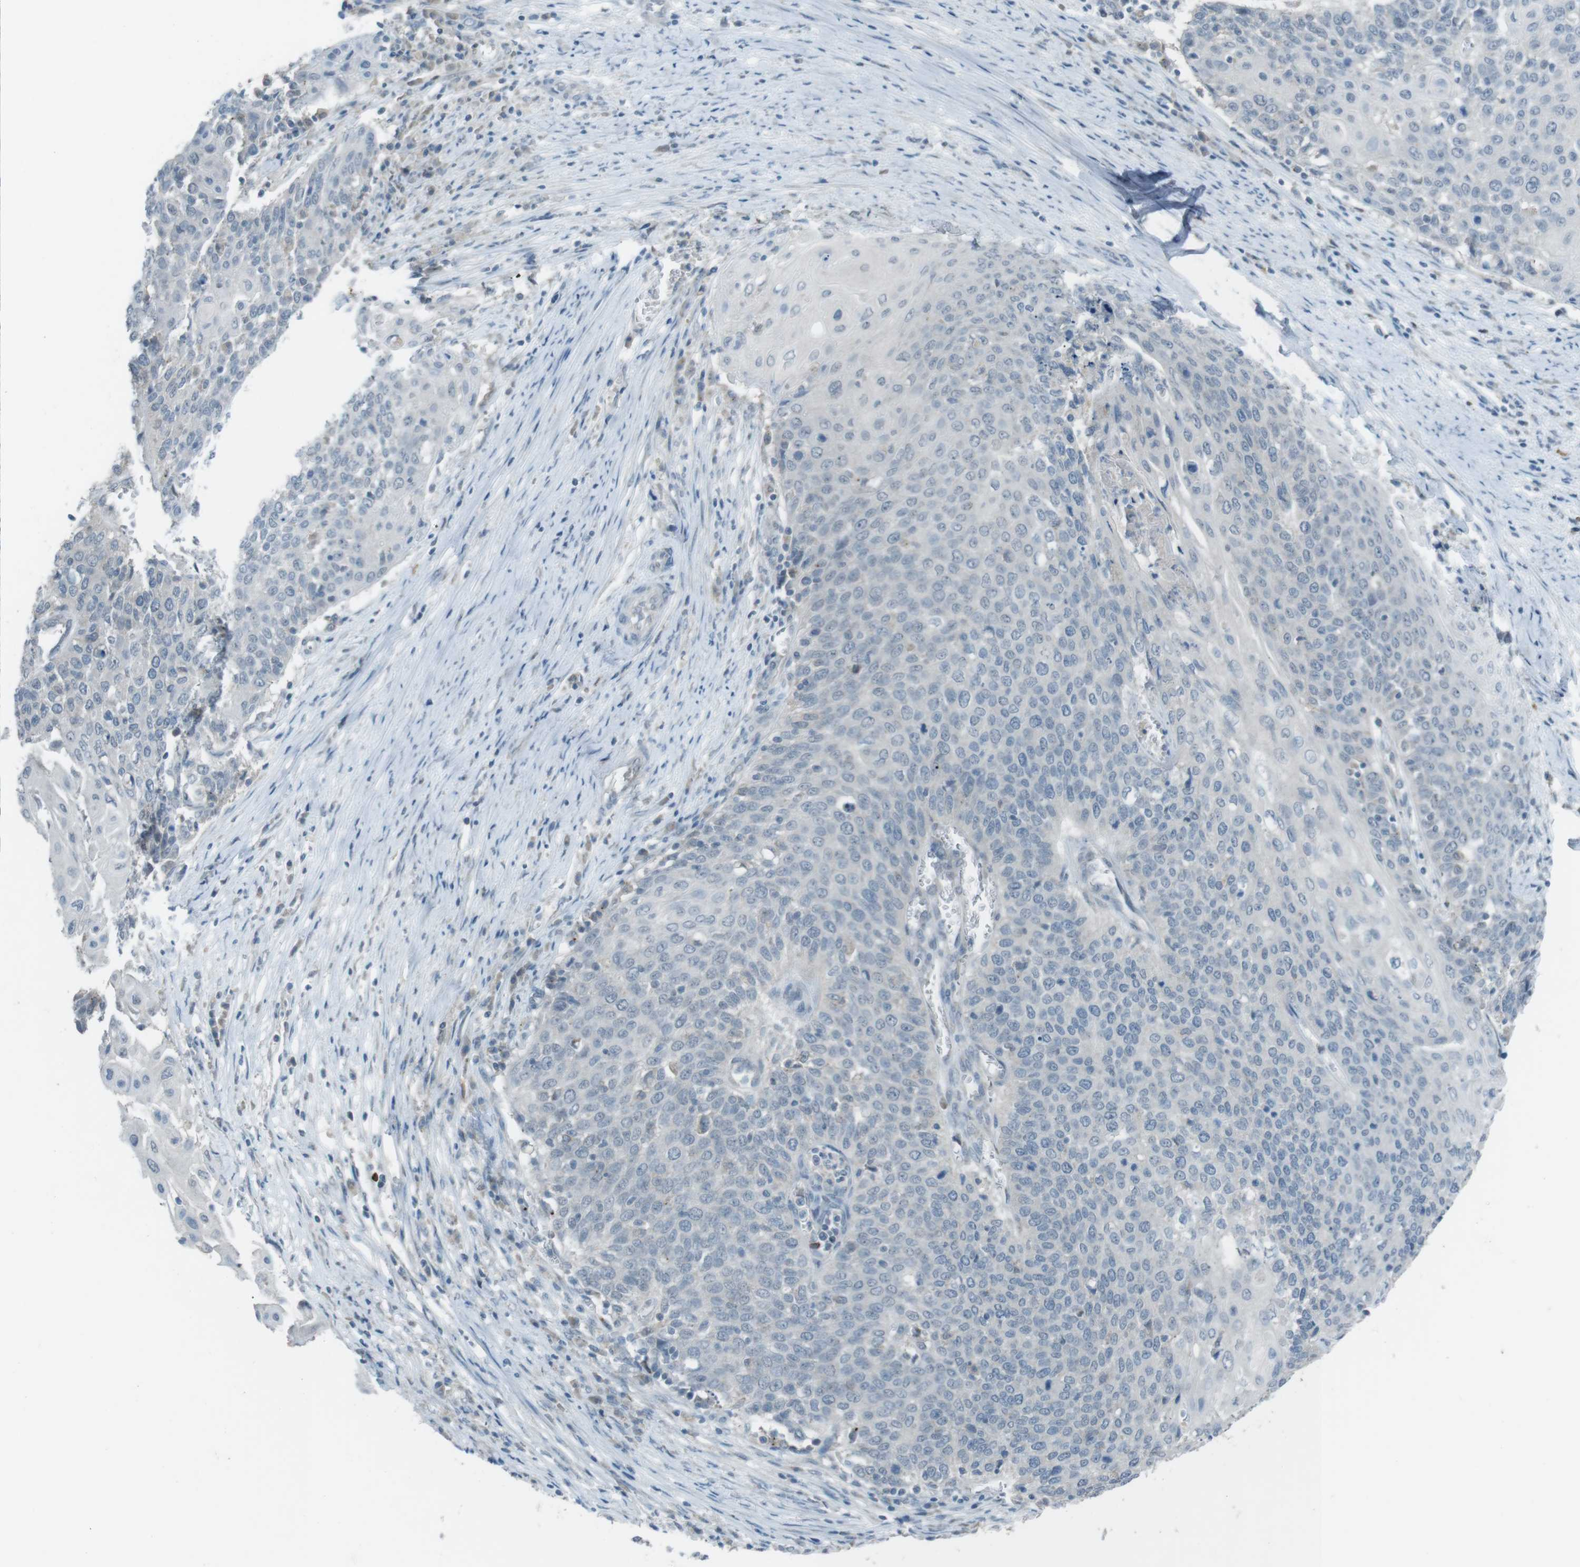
{"staining": {"intensity": "negative", "quantity": "none", "location": "none"}, "tissue": "cervical cancer", "cell_type": "Tumor cells", "image_type": "cancer", "snomed": [{"axis": "morphology", "description": "Squamous cell carcinoma, NOS"}, {"axis": "topography", "description": "Cervix"}], "caption": "Cervical squamous cell carcinoma was stained to show a protein in brown. There is no significant positivity in tumor cells. (DAB (3,3'-diaminobenzidine) immunohistochemistry (IHC), high magnification).", "gene": "FCRLA", "patient": {"sex": "female", "age": 39}}